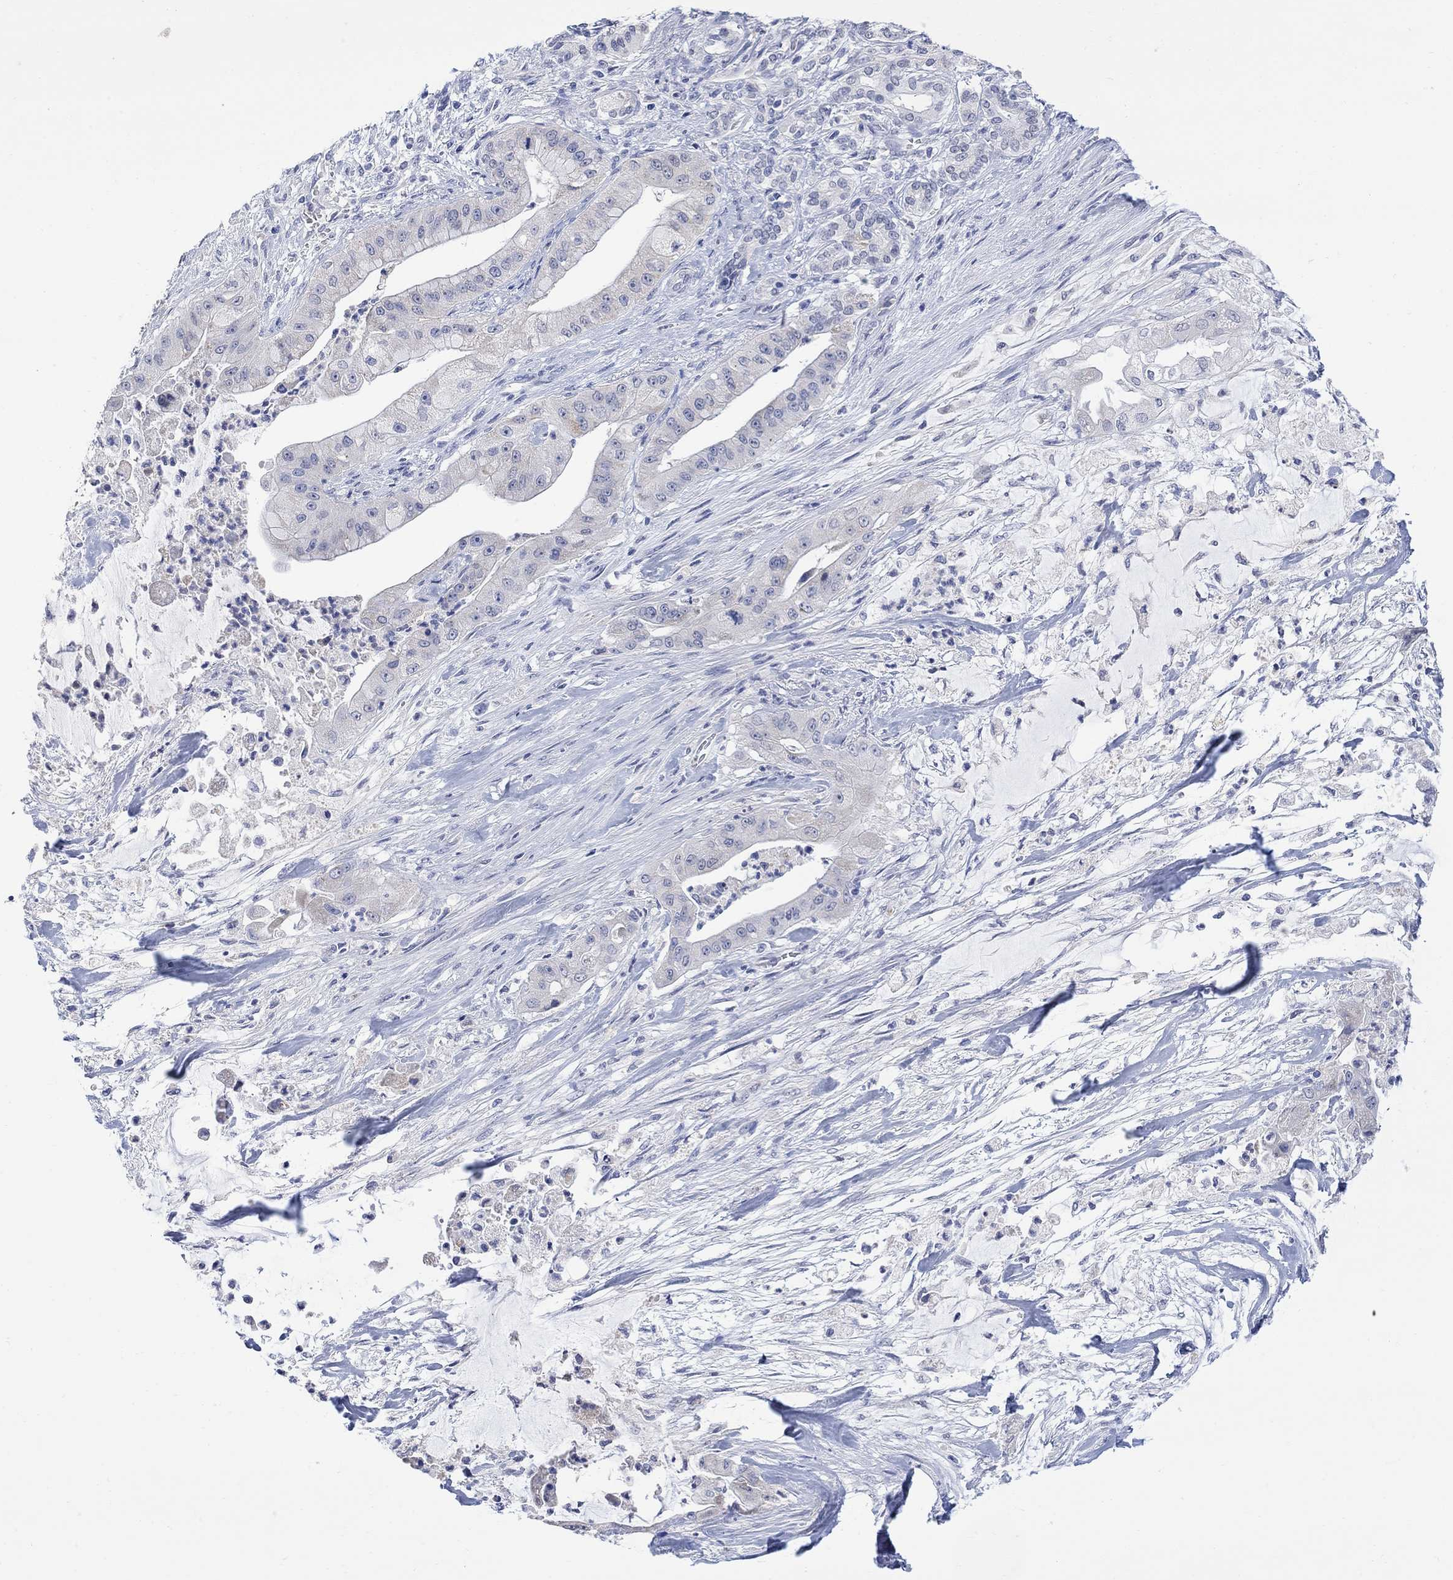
{"staining": {"intensity": "negative", "quantity": "none", "location": "none"}, "tissue": "pancreatic cancer", "cell_type": "Tumor cells", "image_type": "cancer", "snomed": [{"axis": "morphology", "description": "Normal tissue, NOS"}, {"axis": "morphology", "description": "Inflammation, NOS"}, {"axis": "morphology", "description": "Adenocarcinoma, NOS"}, {"axis": "topography", "description": "Pancreas"}], "caption": "This is a photomicrograph of immunohistochemistry staining of pancreatic cancer, which shows no staining in tumor cells.", "gene": "FBP2", "patient": {"sex": "male", "age": 57}}